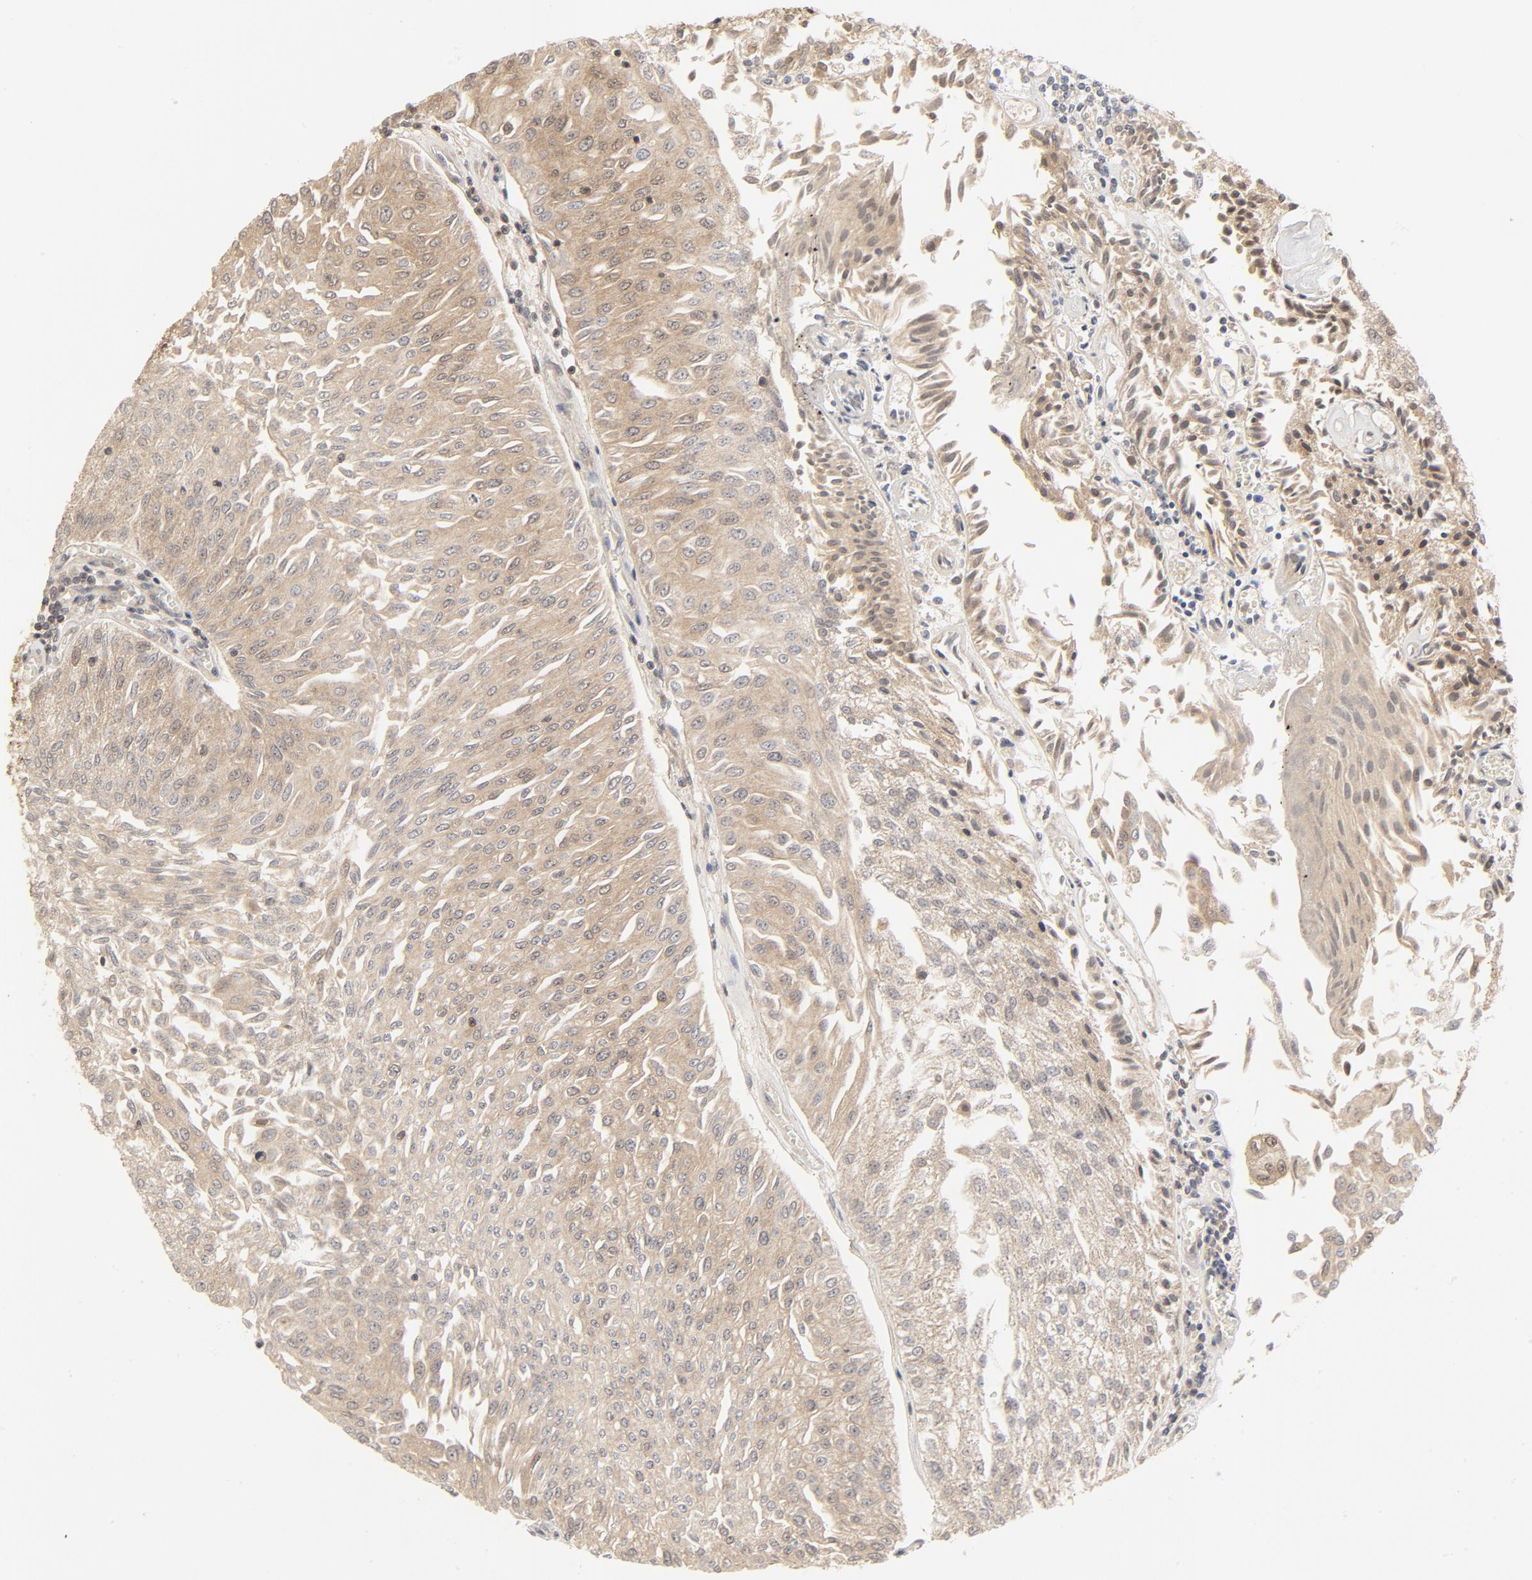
{"staining": {"intensity": "weak", "quantity": ">75%", "location": "cytoplasmic/membranous,nuclear"}, "tissue": "urothelial cancer", "cell_type": "Tumor cells", "image_type": "cancer", "snomed": [{"axis": "morphology", "description": "Urothelial carcinoma, Low grade"}, {"axis": "topography", "description": "Urinary bladder"}], "caption": "Tumor cells display weak cytoplasmic/membranous and nuclear positivity in about >75% of cells in urothelial cancer.", "gene": "NEDD8", "patient": {"sex": "male", "age": 86}}